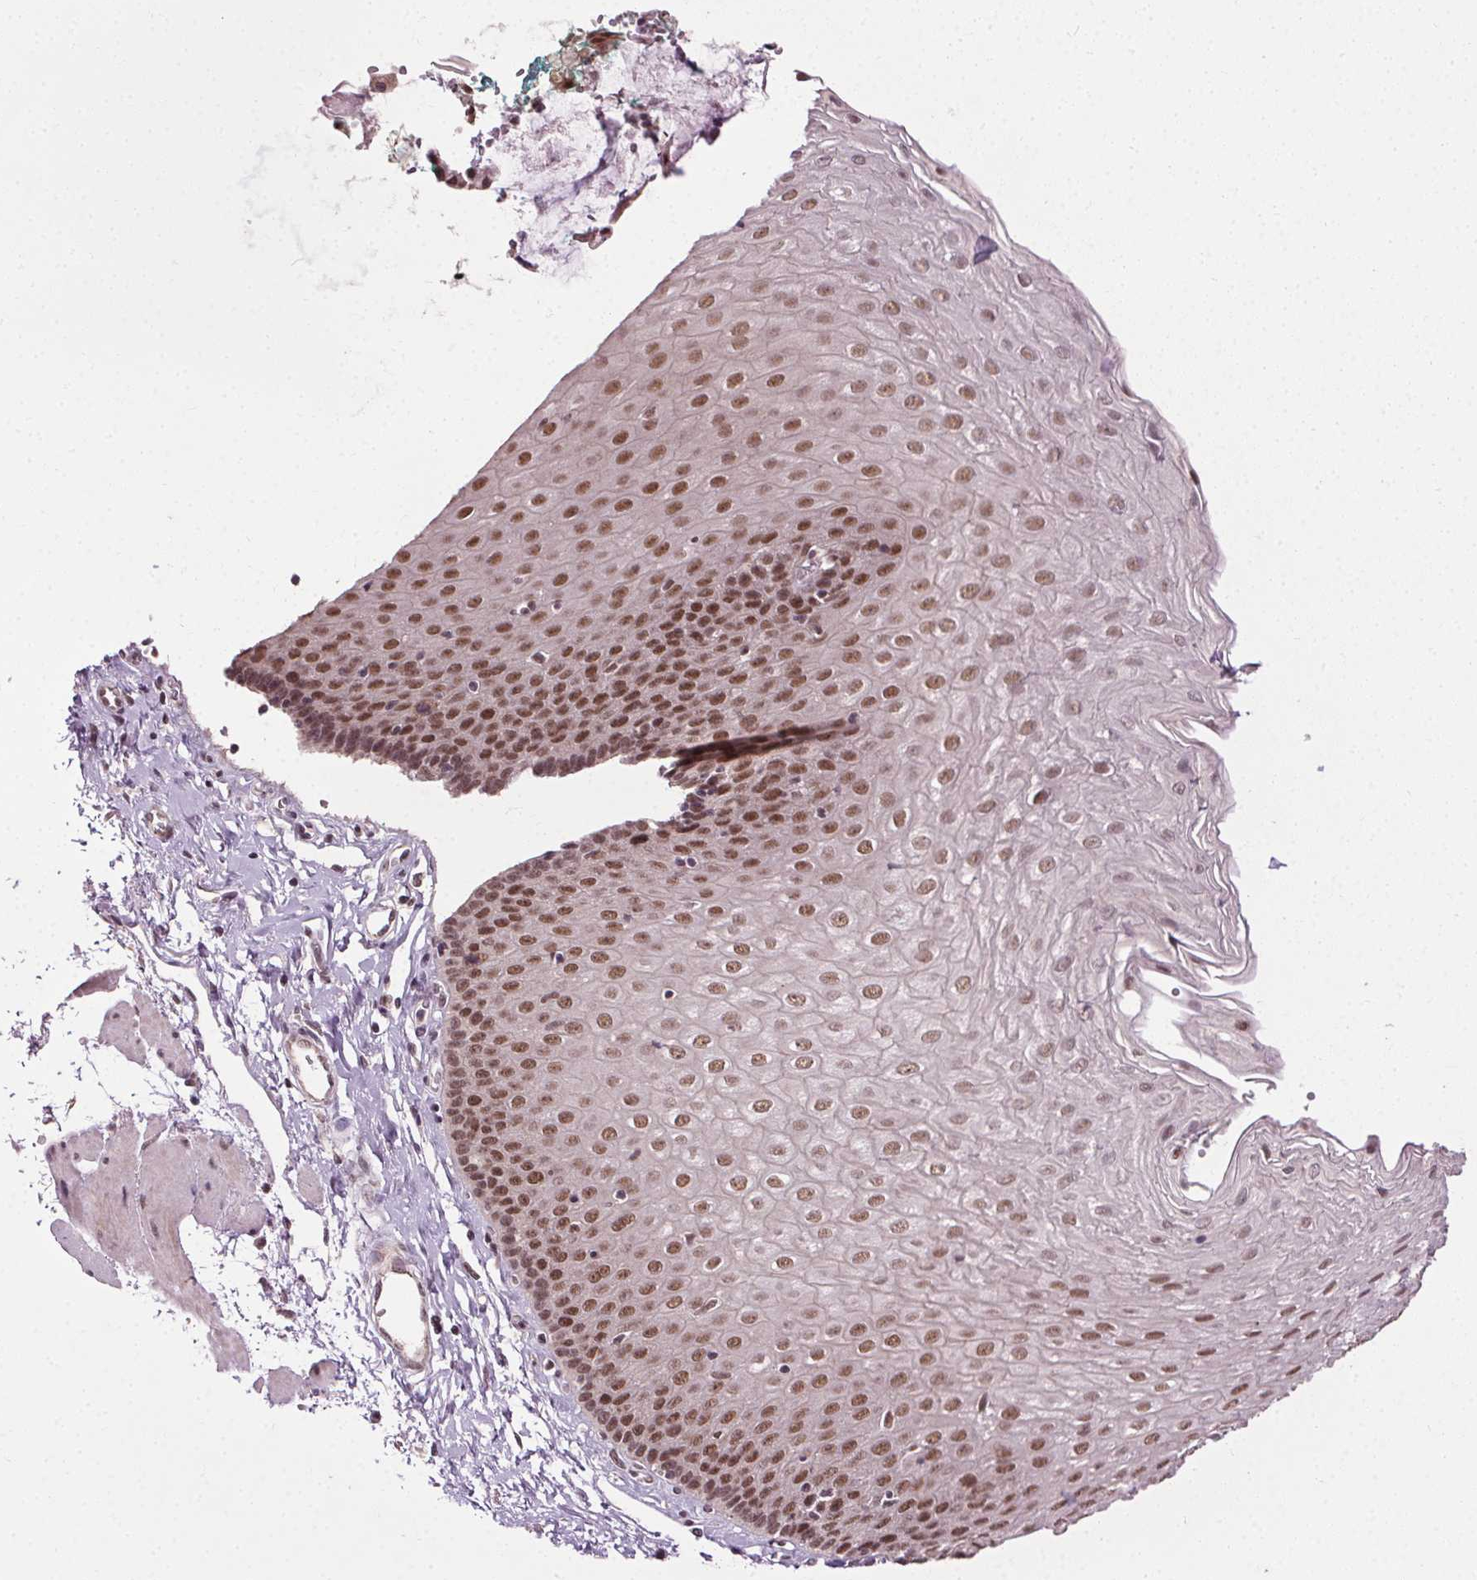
{"staining": {"intensity": "moderate", "quantity": ">75%", "location": "nuclear"}, "tissue": "esophagus", "cell_type": "Squamous epithelial cells", "image_type": "normal", "snomed": [{"axis": "morphology", "description": "Normal tissue, NOS"}, {"axis": "topography", "description": "Esophagus"}], "caption": "High-magnification brightfield microscopy of benign esophagus stained with DAB (brown) and counterstained with hematoxylin (blue). squamous epithelial cells exhibit moderate nuclear expression is present in approximately>75% of cells.", "gene": "MED6", "patient": {"sex": "female", "age": 81}}